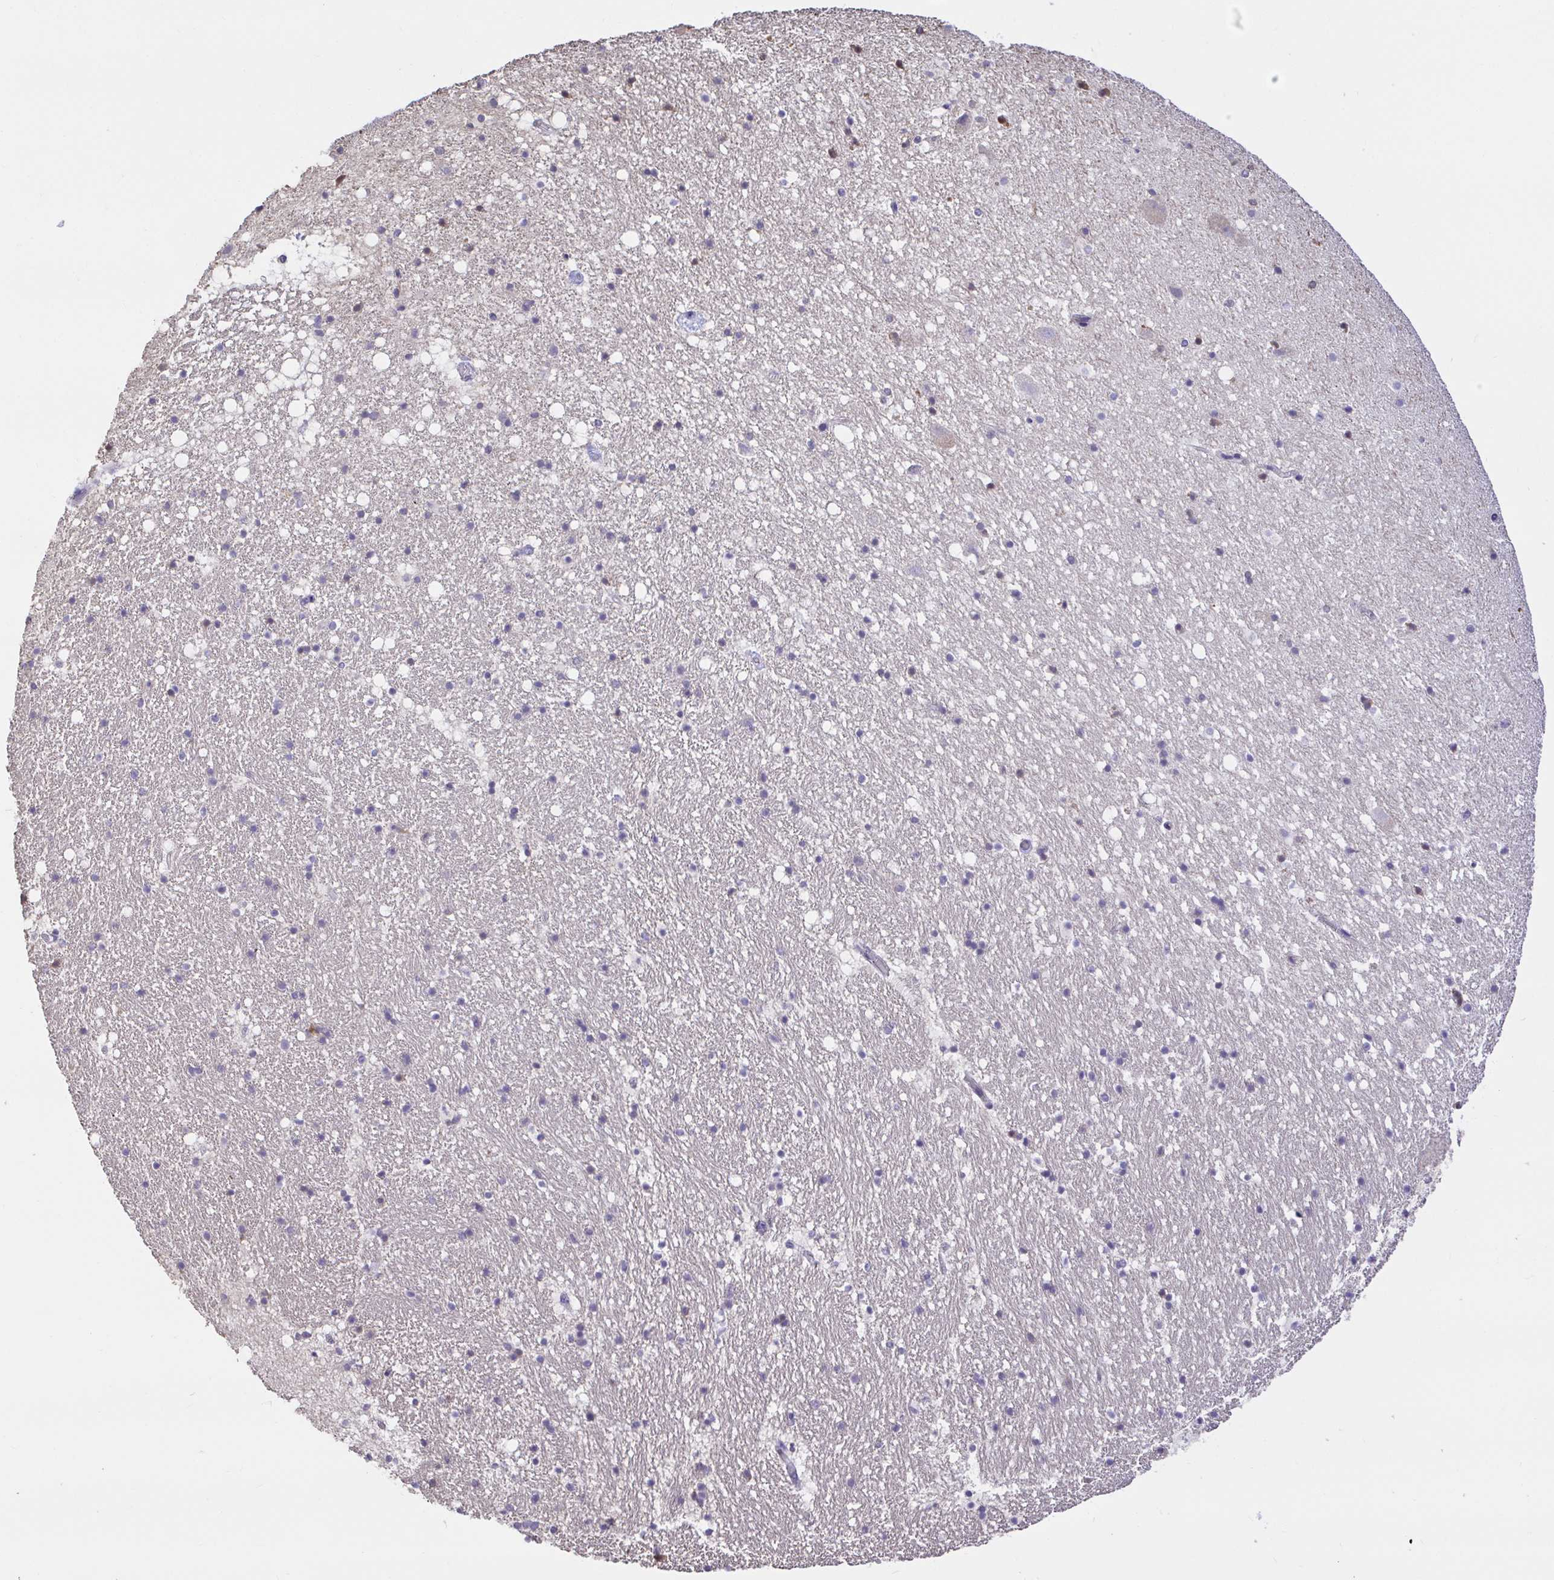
{"staining": {"intensity": "negative", "quantity": "none", "location": "none"}, "tissue": "hippocampus", "cell_type": "Glial cells", "image_type": "normal", "snomed": [{"axis": "morphology", "description": "Normal tissue, NOS"}, {"axis": "topography", "description": "Hippocampus"}], "caption": "Immunohistochemistry (IHC) of benign human hippocampus demonstrates no expression in glial cells.", "gene": "SKAP1", "patient": {"sex": "female", "age": 42}}